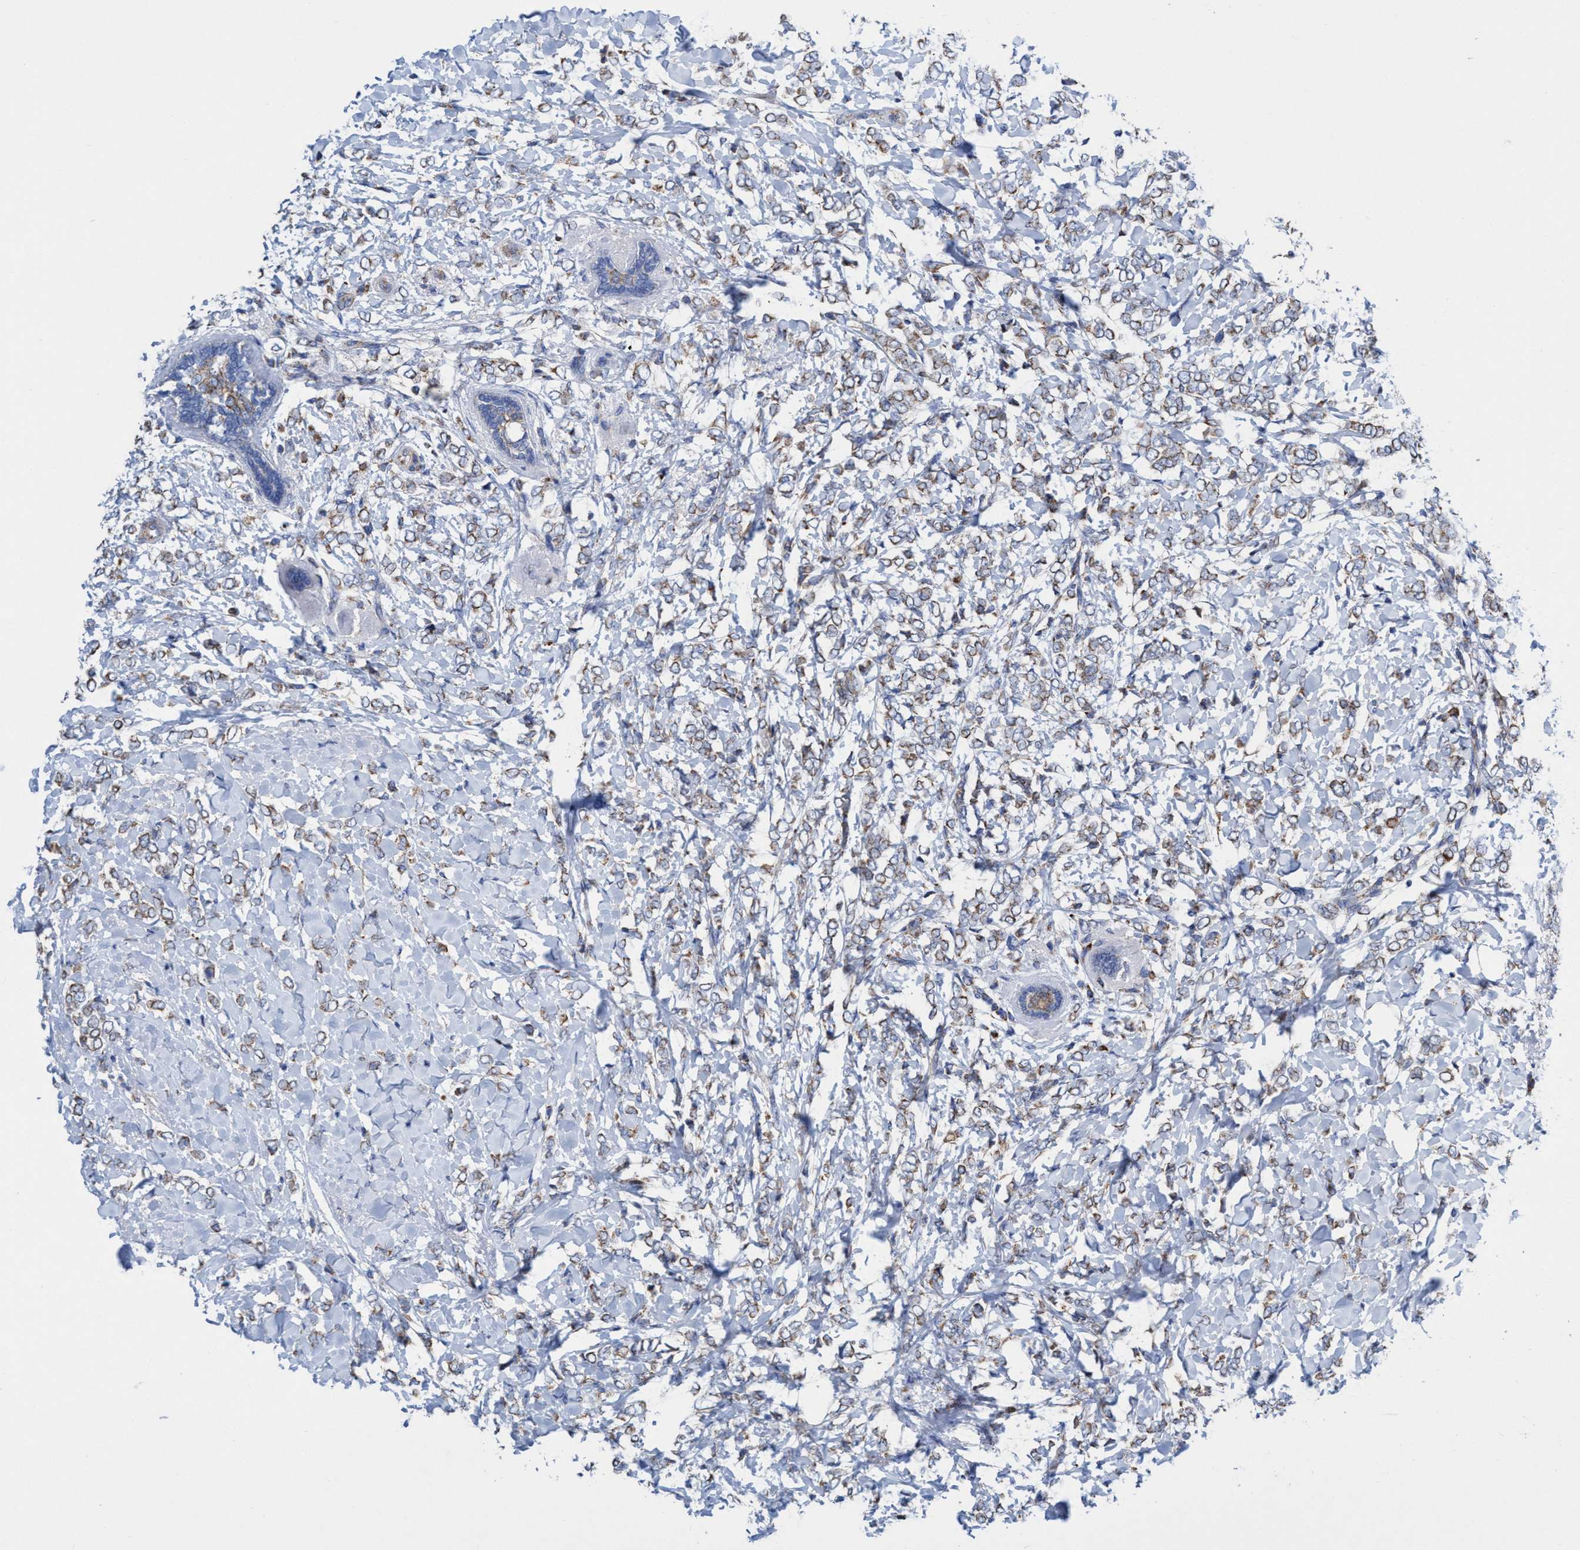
{"staining": {"intensity": "moderate", "quantity": ">75%", "location": "cytoplasmic/membranous"}, "tissue": "breast cancer", "cell_type": "Tumor cells", "image_type": "cancer", "snomed": [{"axis": "morphology", "description": "Normal tissue, NOS"}, {"axis": "morphology", "description": "Lobular carcinoma"}, {"axis": "topography", "description": "Breast"}], "caption": "DAB (3,3'-diaminobenzidine) immunohistochemical staining of human breast cancer (lobular carcinoma) shows moderate cytoplasmic/membranous protein staining in approximately >75% of tumor cells.", "gene": "ZNF750", "patient": {"sex": "female", "age": 47}}